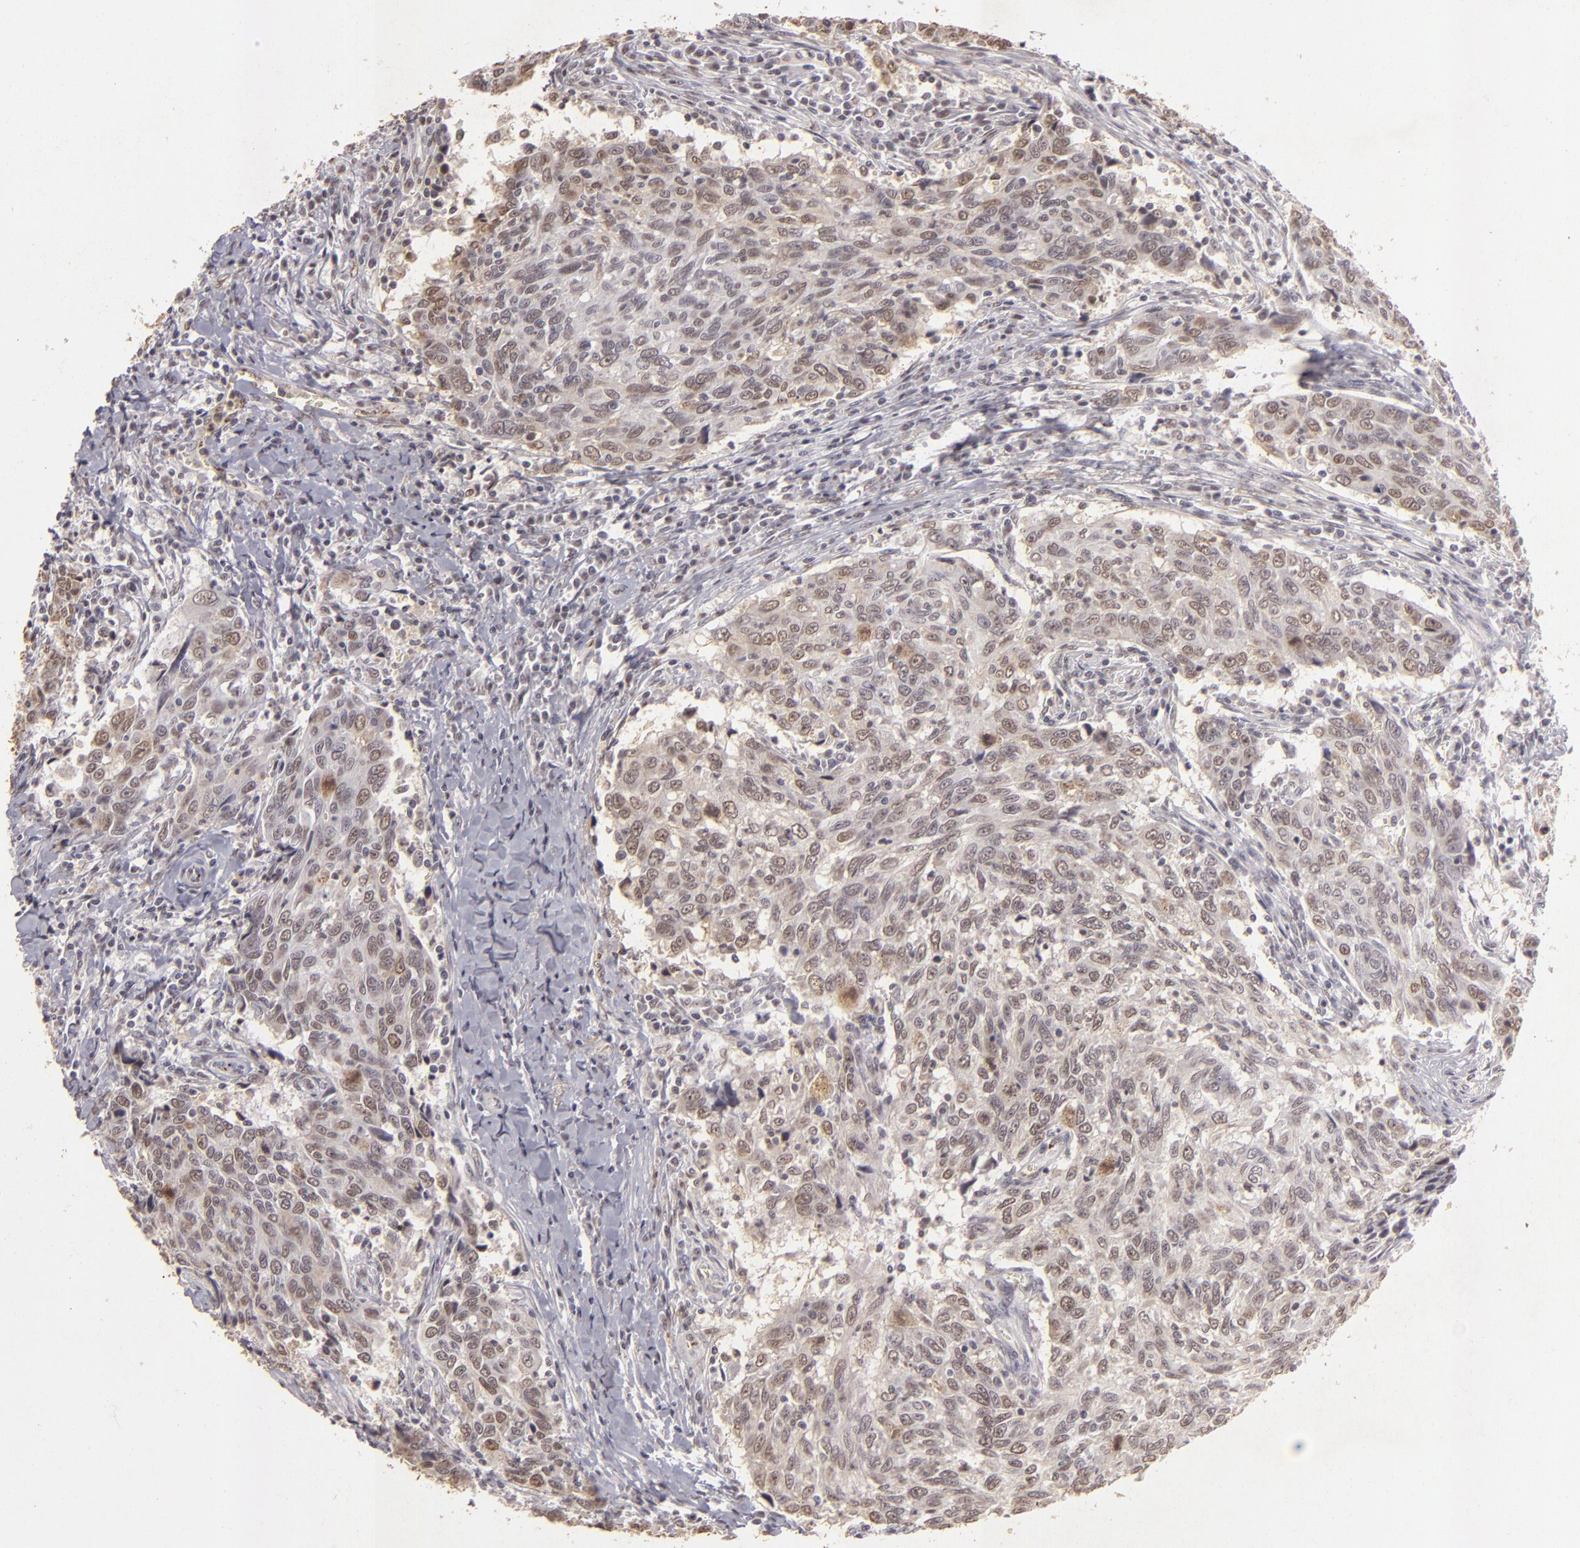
{"staining": {"intensity": "weak", "quantity": ">75%", "location": "nuclear"}, "tissue": "breast cancer", "cell_type": "Tumor cells", "image_type": "cancer", "snomed": [{"axis": "morphology", "description": "Duct carcinoma"}, {"axis": "topography", "description": "Breast"}], "caption": "Immunohistochemical staining of breast cancer (intraductal carcinoma) shows weak nuclear protein staining in about >75% of tumor cells. (DAB (3,3'-diaminobenzidine) IHC with brightfield microscopy, high magnification).", "gene": "CBX3", "patient": {"sex": "female", "age": 50}}